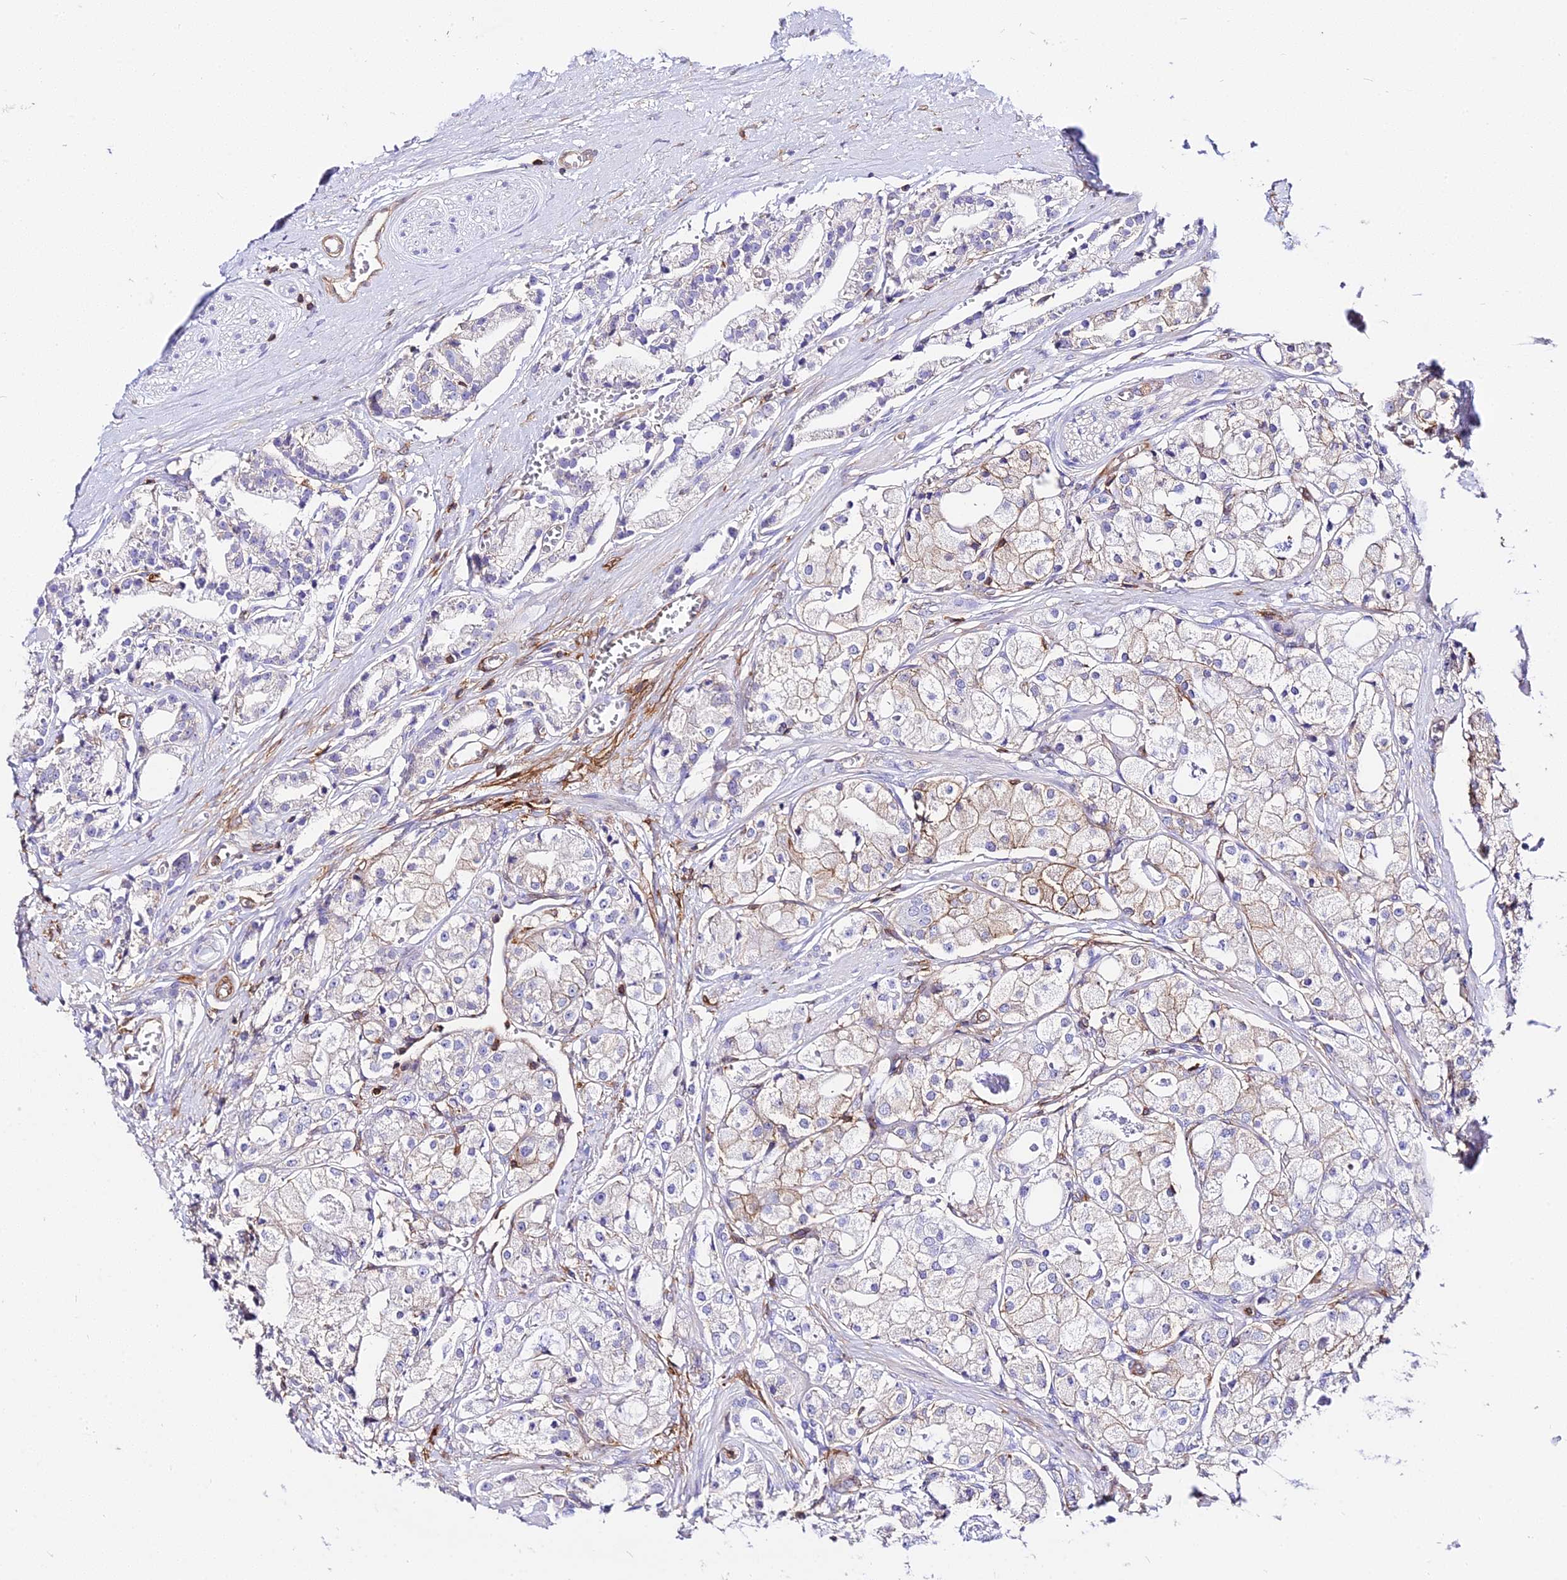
{"staining": {"intensity": "moderate", "quantity": "<25%", "location": "cytoplasmic/membranous"}, "tissue": "prostate cancer", "cell_type": "Tumor cells", "image_type": "cancer", "snomed": [{"axis": "morphology", "description": "Adenocarcinoma, High grade"}, {"axis": "topography", "description": "Prostate"}], "caption": "Prostate cancer stained with DAB (3,3'-diaminobenzidine) immunohistochemistry displays low levels of moderate cytoplasmic/membranous expression in approximately <25% of tumor cells. (DAB (3,3'-diaminobenzidine) = brown stain, brightfield microscopy at high magnification).", "gene": "CSRP1", "patient": {"sex": "male", "age": 71}}